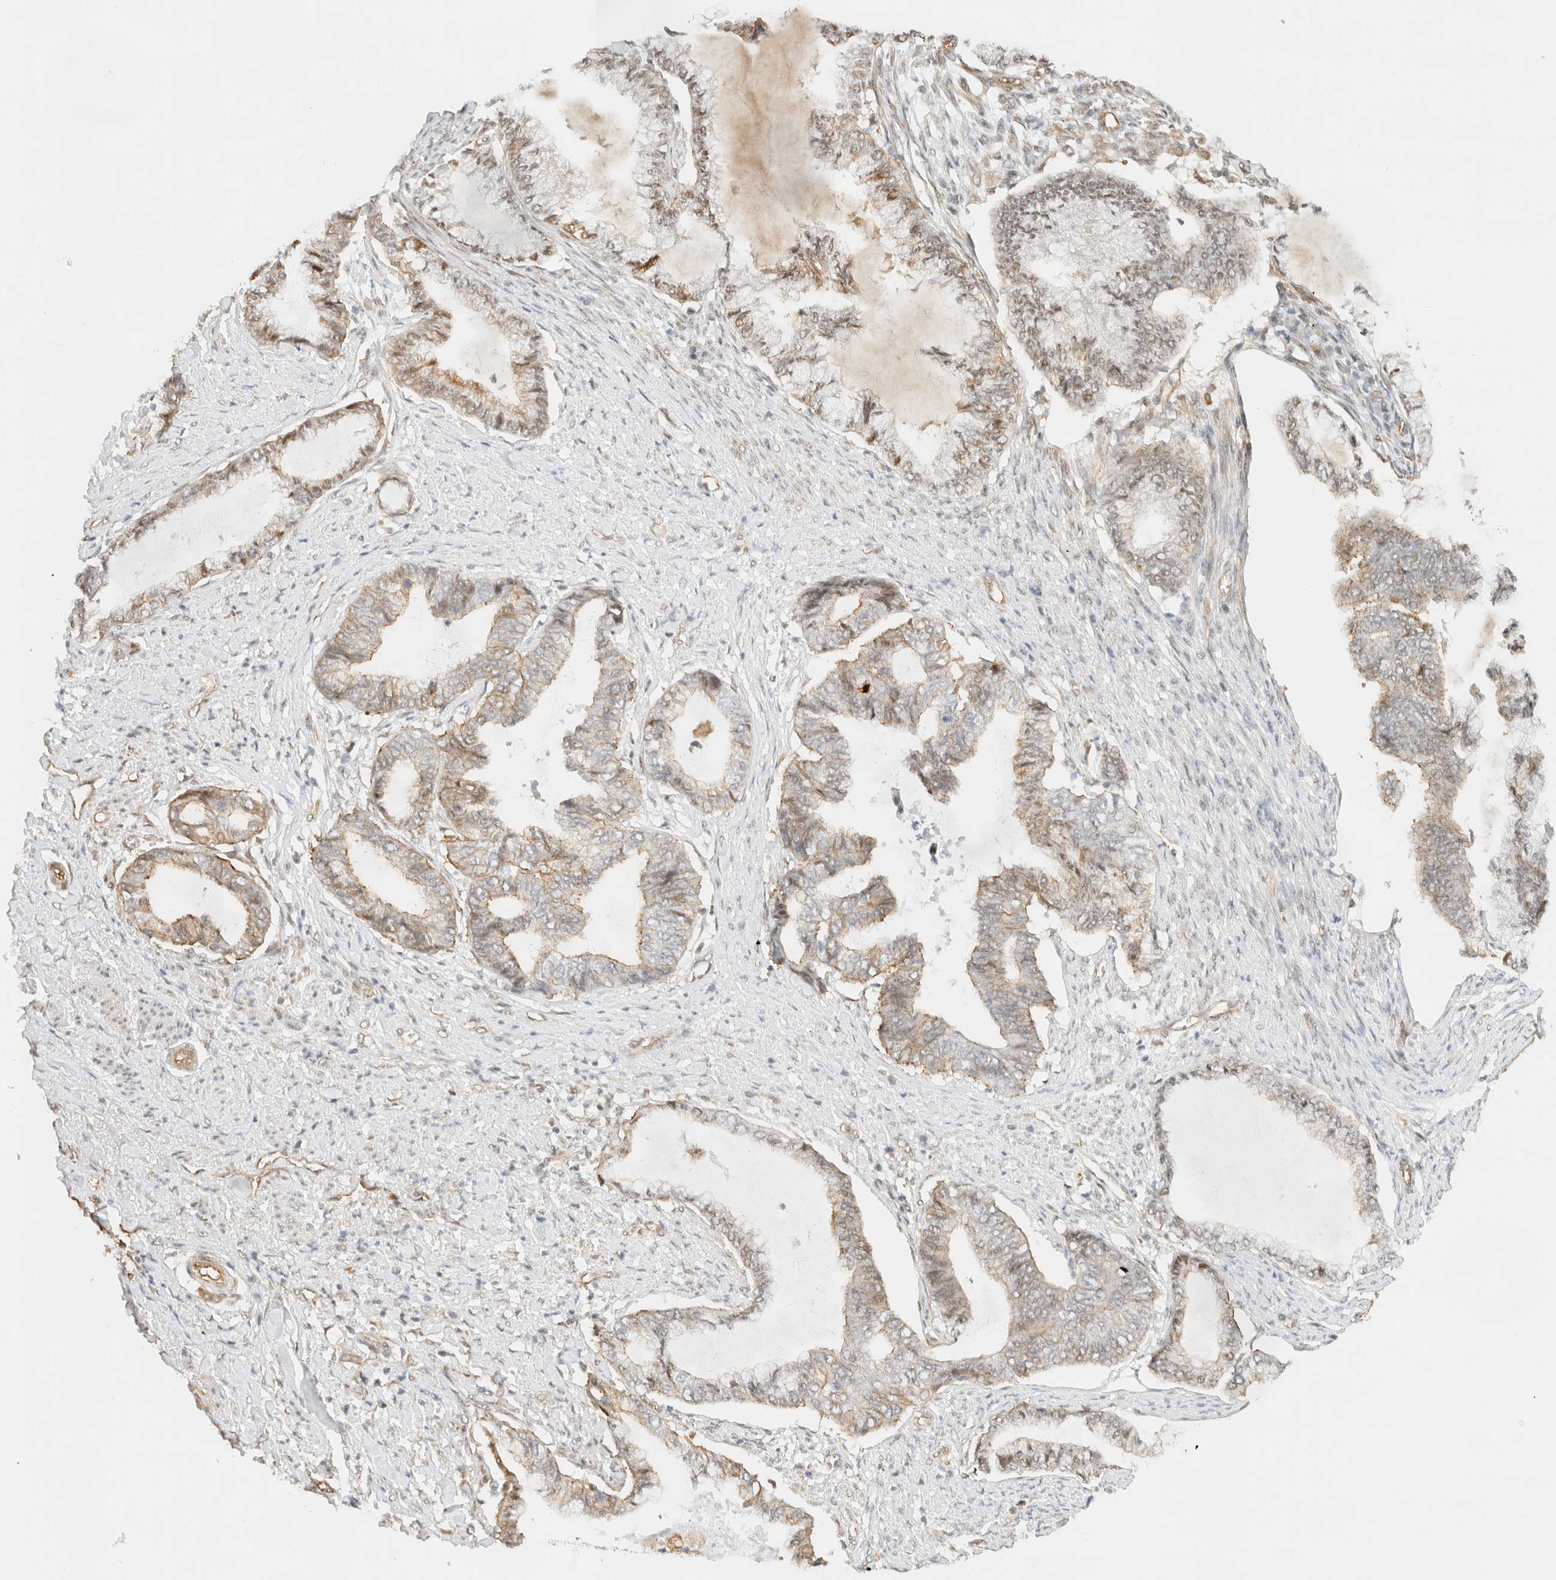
{"staining": {"intensity": "weak", "quantity": "25%-75%", "location": "nuclear"}, "tissue": "endometrial cancer", "cell_type": "Tumor cells", "image_type": "cancer", "snomed": [{"axis": "morphology", "description": "Adenocarcinoma, NOS"}, {"axis": "topography", "description": "Endometrium"}], "caption": "IHC photomicrograph of neoplastic tissue: endometrial cancer stained using immunohistochemistry (IHC) displays low levels of weak protein expression localized specifically in the nuclear of tumor cells, appearing as a nuclear brown color.", "gene": "ARID5A", "patient": {"sex": "female", "age": 86}}